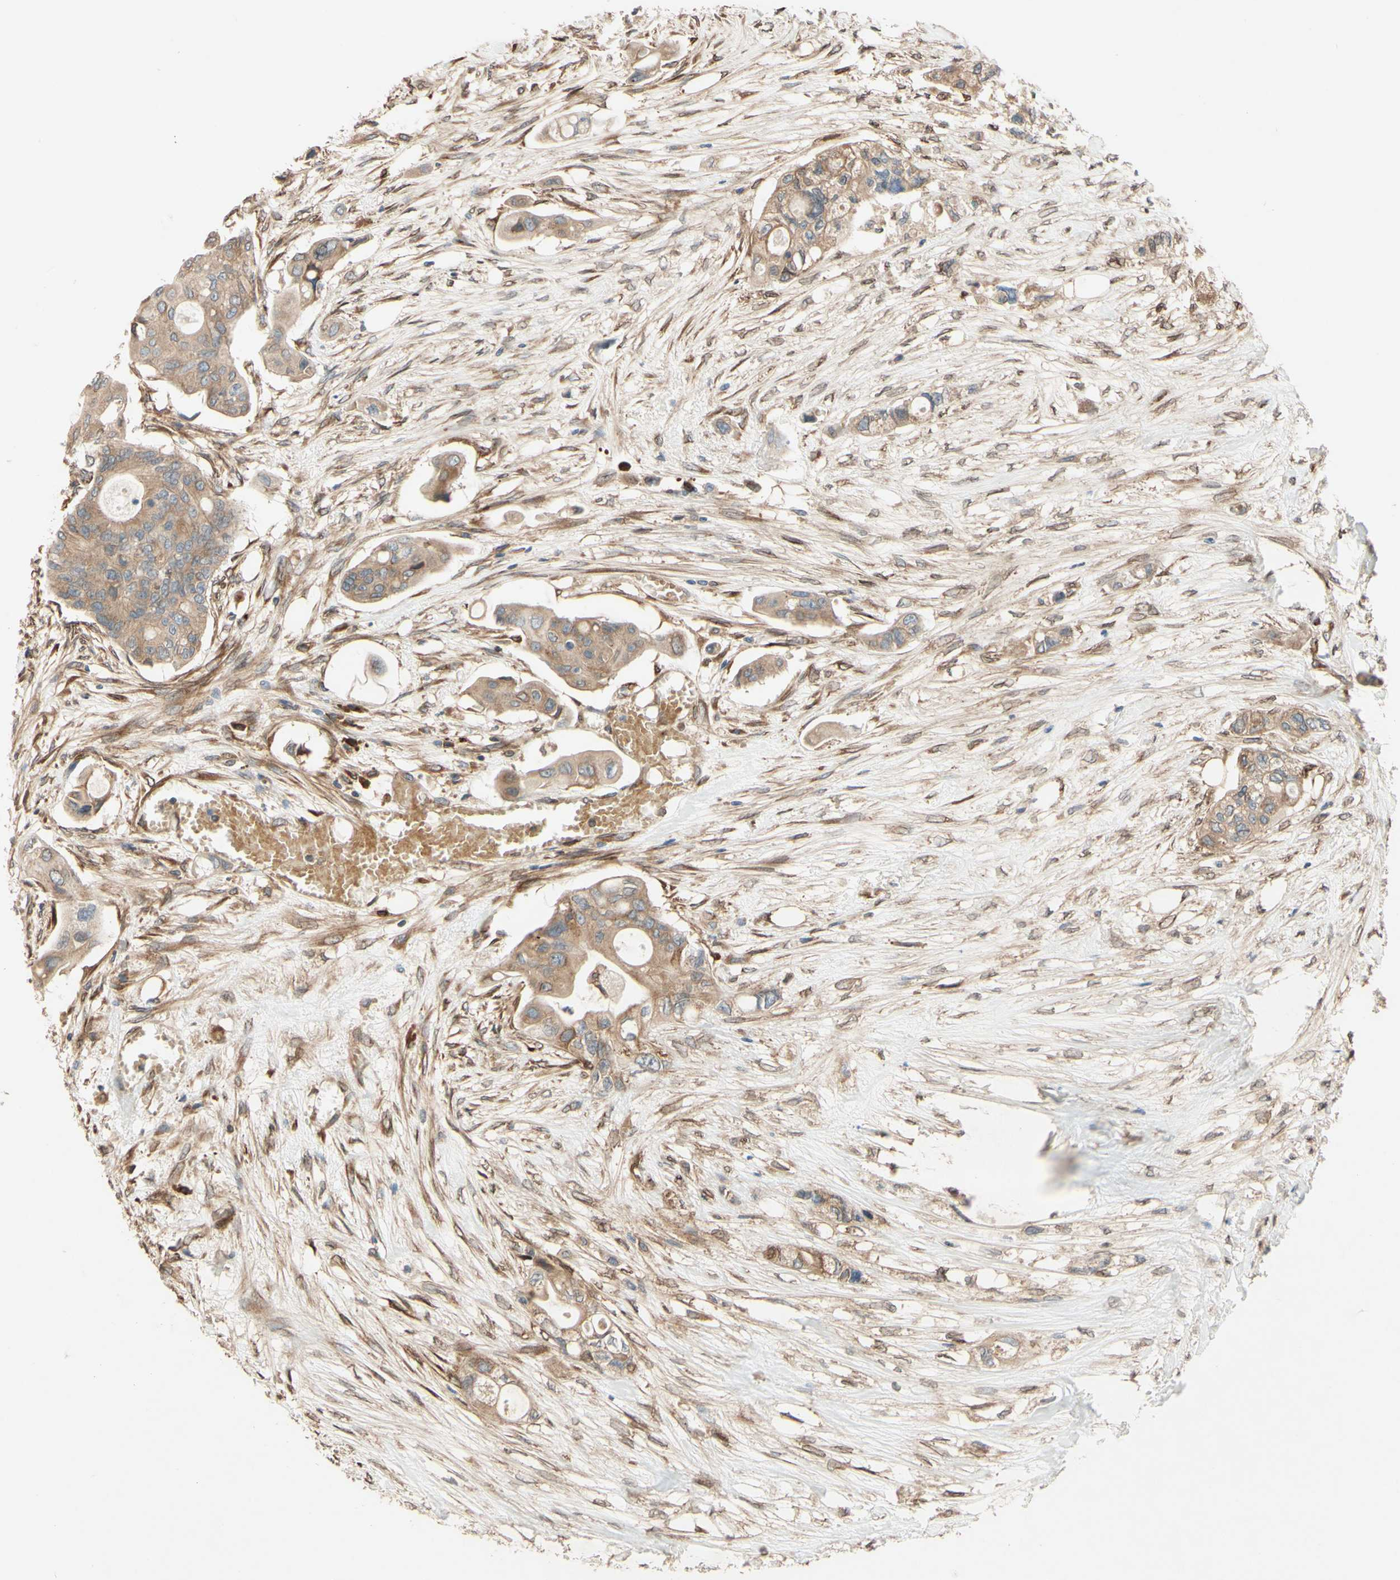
{"staining": {"intensity": "moderate", "quantity": ">75%", "location": "cytoplasmic/membranous"}, "tissue": "colorectal cancer", "cell_type": "Tumor cells", "image_type": "cancer", "snomed": [{"axis": "morphology", "description": "Adenocarcinoma, NOS"}, {"axis": "topography", "description": "Colon"}], "caption": "Immunohistochemical staining of human adenocarcinoma (colorectal) displays moderate cytoplasmic/membranous protein expression in about >75% of tumor cells. The staining was performed using DAB (3,3'-diaminobenzidine) to visualize the protein expression in brown, while the nuclei were stained in blue with hematoxylin (Magnification: 20x).", "gene": "PTPRU", "patient": {"sex": "female", "age": 57}}